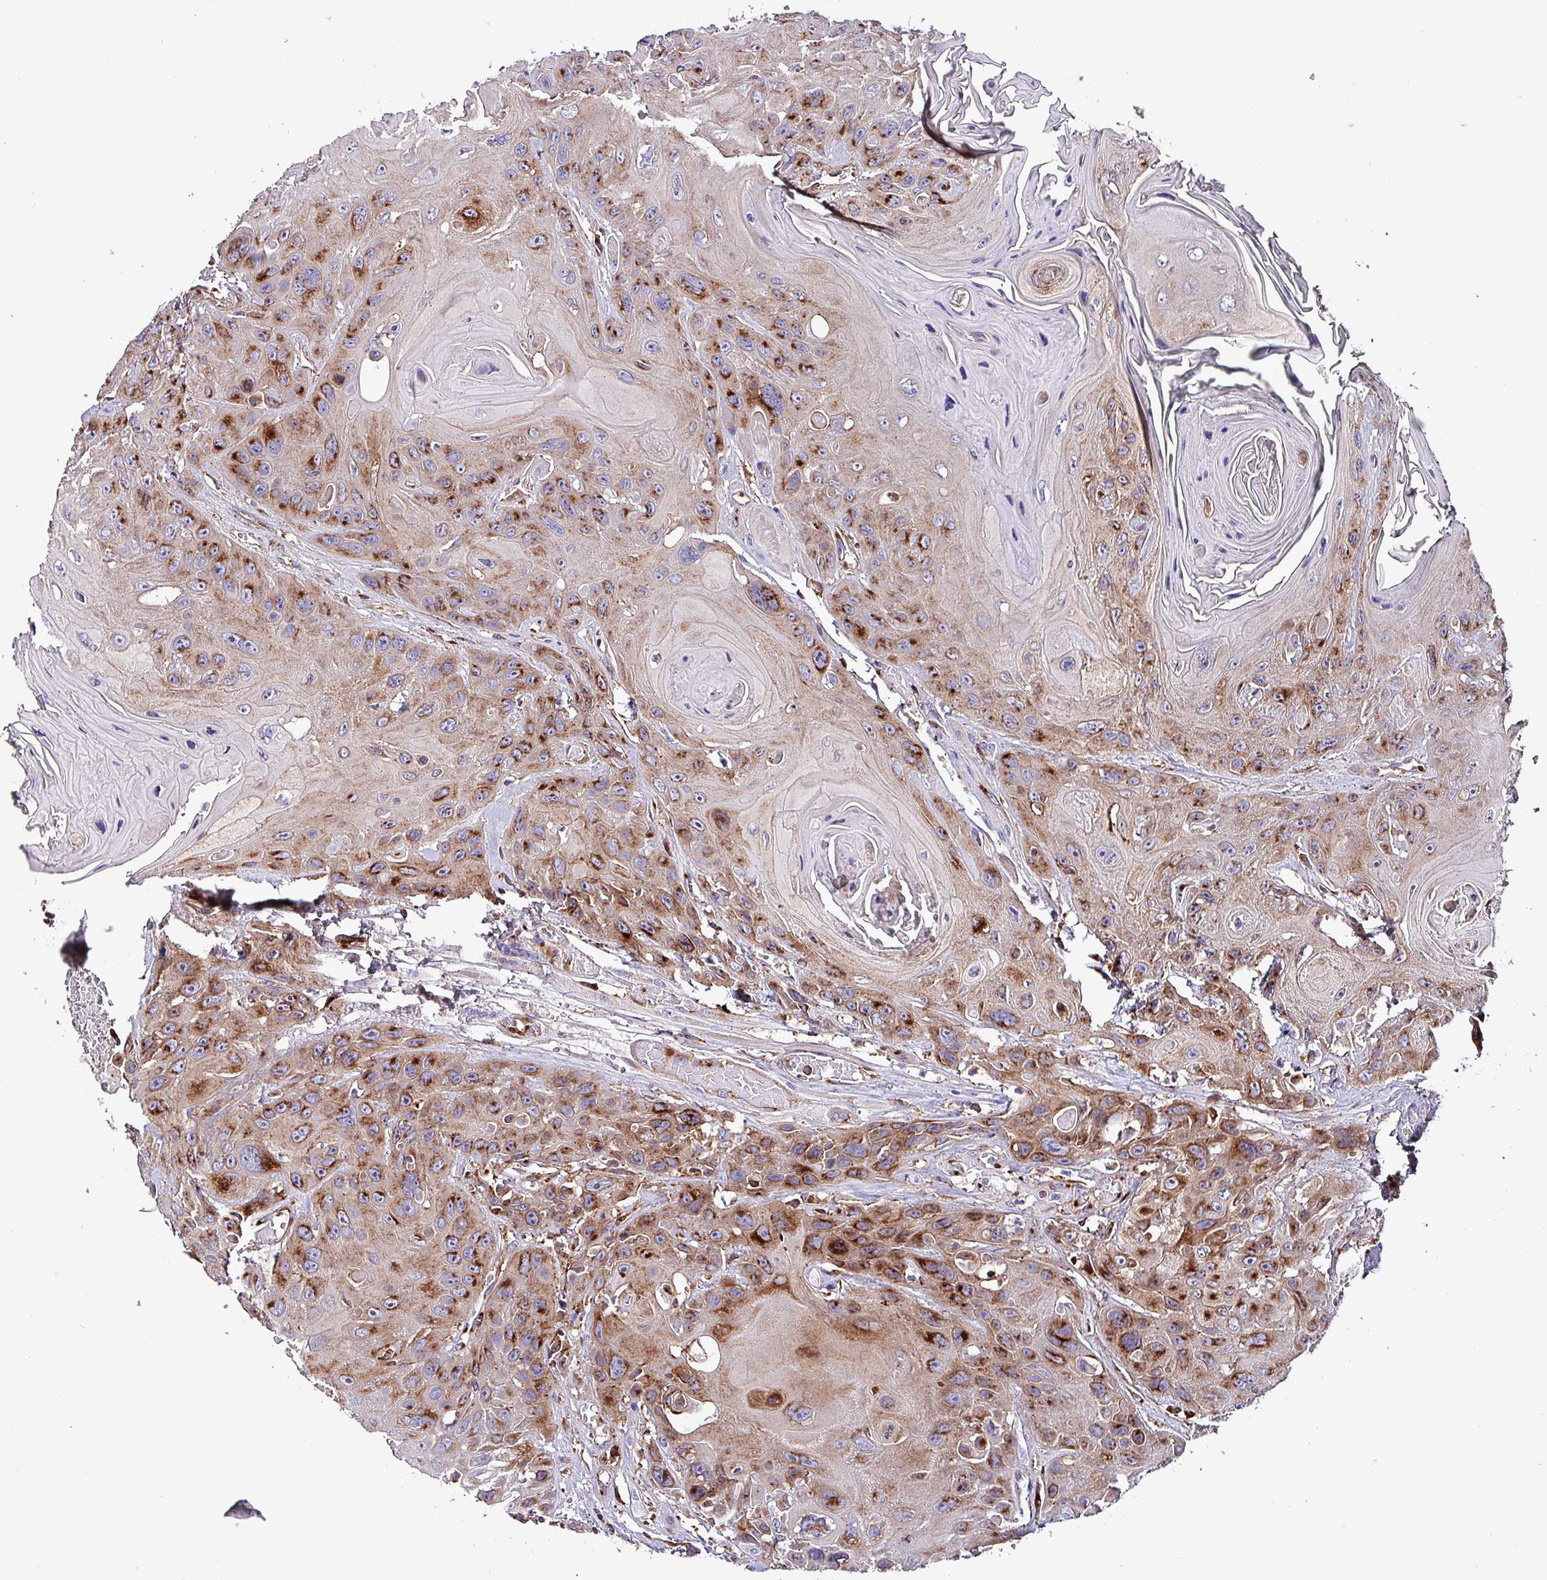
{"staining": {"intensity": "strong", "quantity": ">75%", "location": "cytoplasmic/membranous"}, "tissue": "head and neck cancer", "cell_type": "Tumor cells", "image_type": "cancer", "snomed": [{"axis": "morphology", "description": "Squamous cell carcinoma, NOS"}, {"axis": "topography", "description": "Head-Neck"}], "caption": "Protein expression analysis of head and neck cancer demonstrates strong cytoplasmic/membranous positivity in about >75% of tumor cells.", "gene": "VAMP4", "patient": {"sex": "female", "age": 59}}